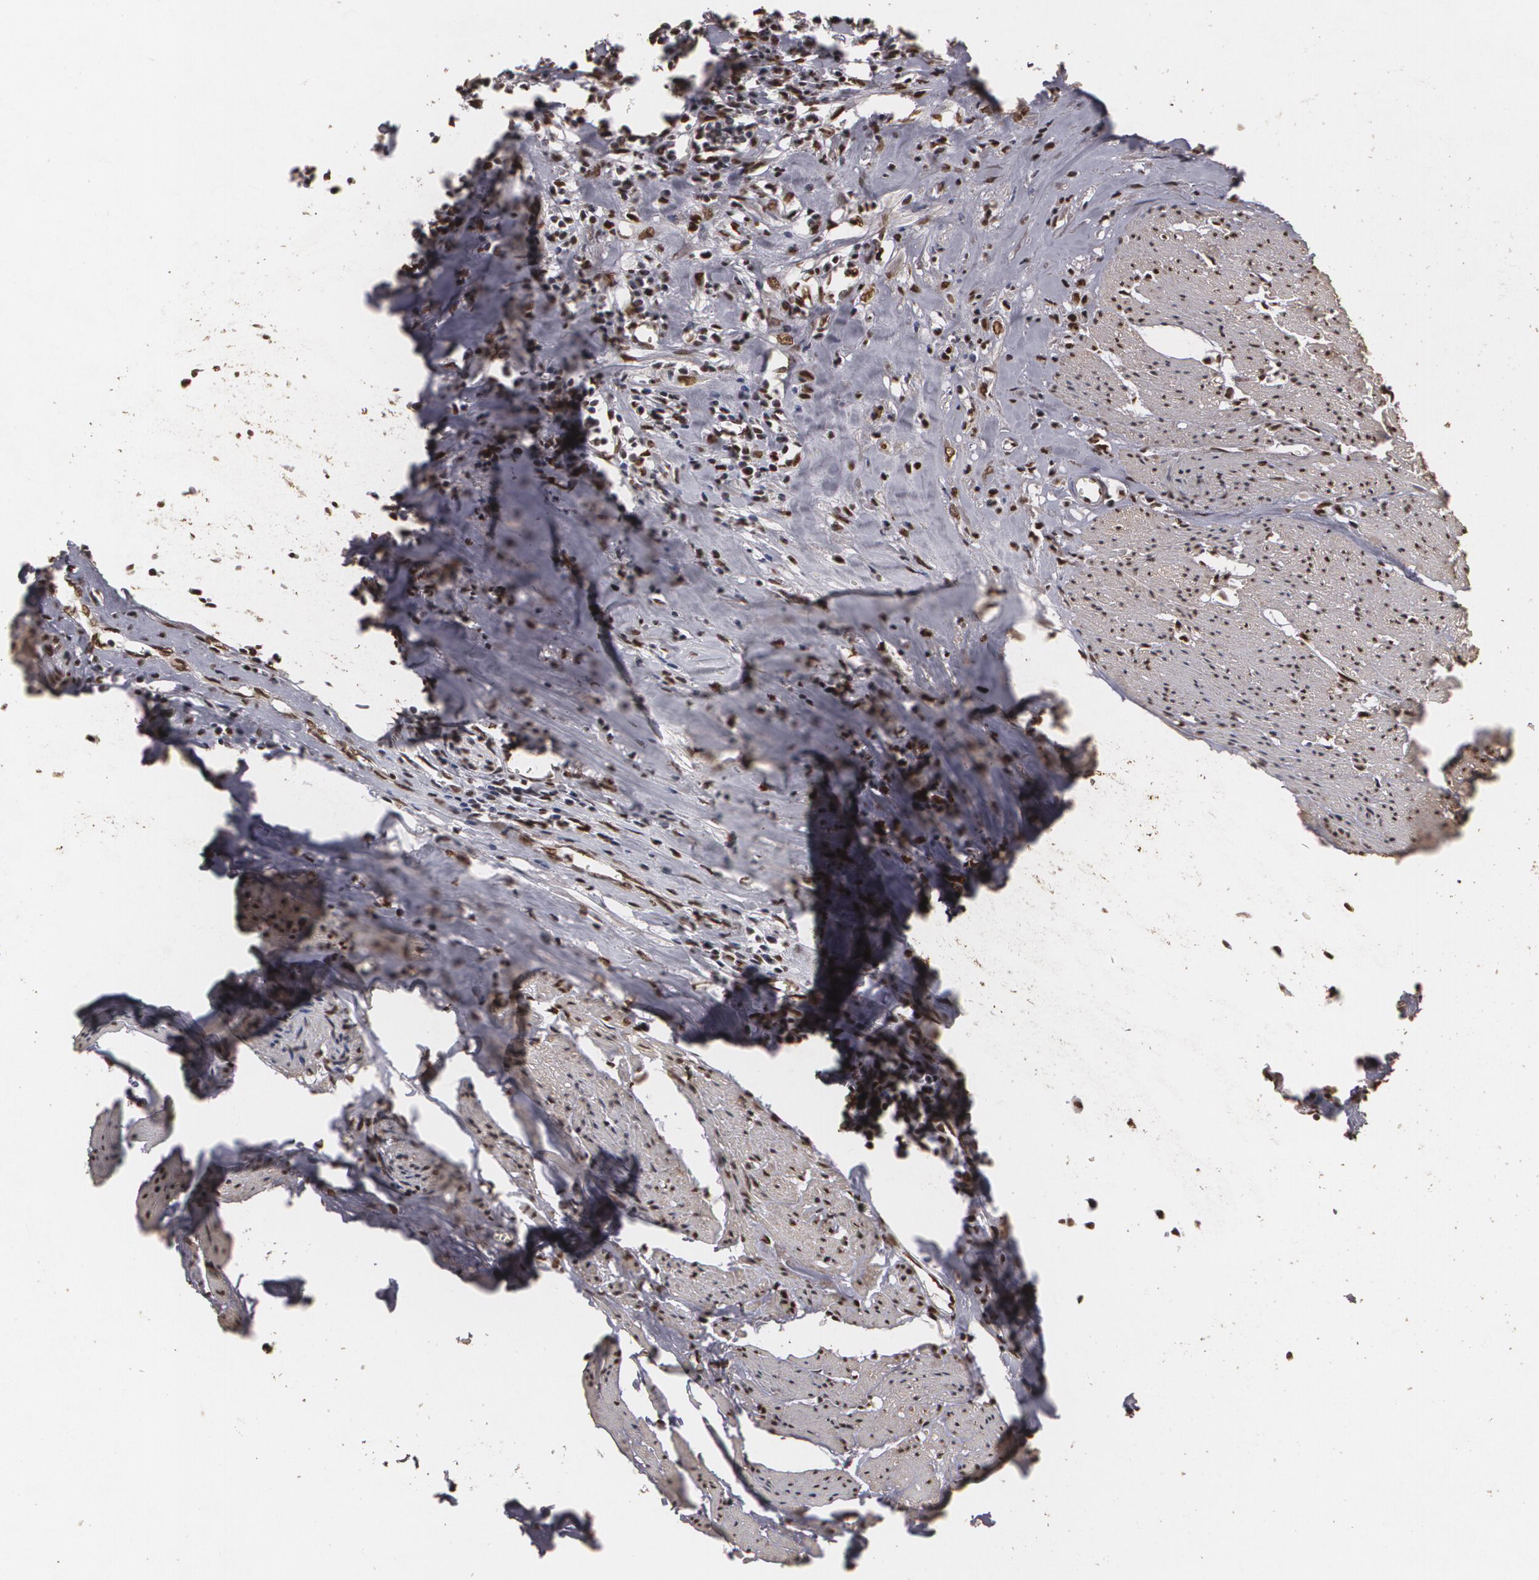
{"staining": {"intensity": "strong", "quantity": ">75%", "location": "cytoplasmic/membranous,nuclear"}, "tissue": "urothelial cancer", "cell_type": "Tumor cells", "image_type": "cancer", "snomed": [{"axis": "morphology", "description": "Urothelial carcinoma, High grade"}, {"axis": "topography", "description": "Urinary bladder"}], "caption": "This histopathology image shows immunohistochemistry staining of high-grade urothelial carcinoma, with high strong cytoplasmic/membranous and nuclear expression in about >75% of tumor cells.", "gene": "RCOR1", "patient": {"sex": "male", "age": 54}}